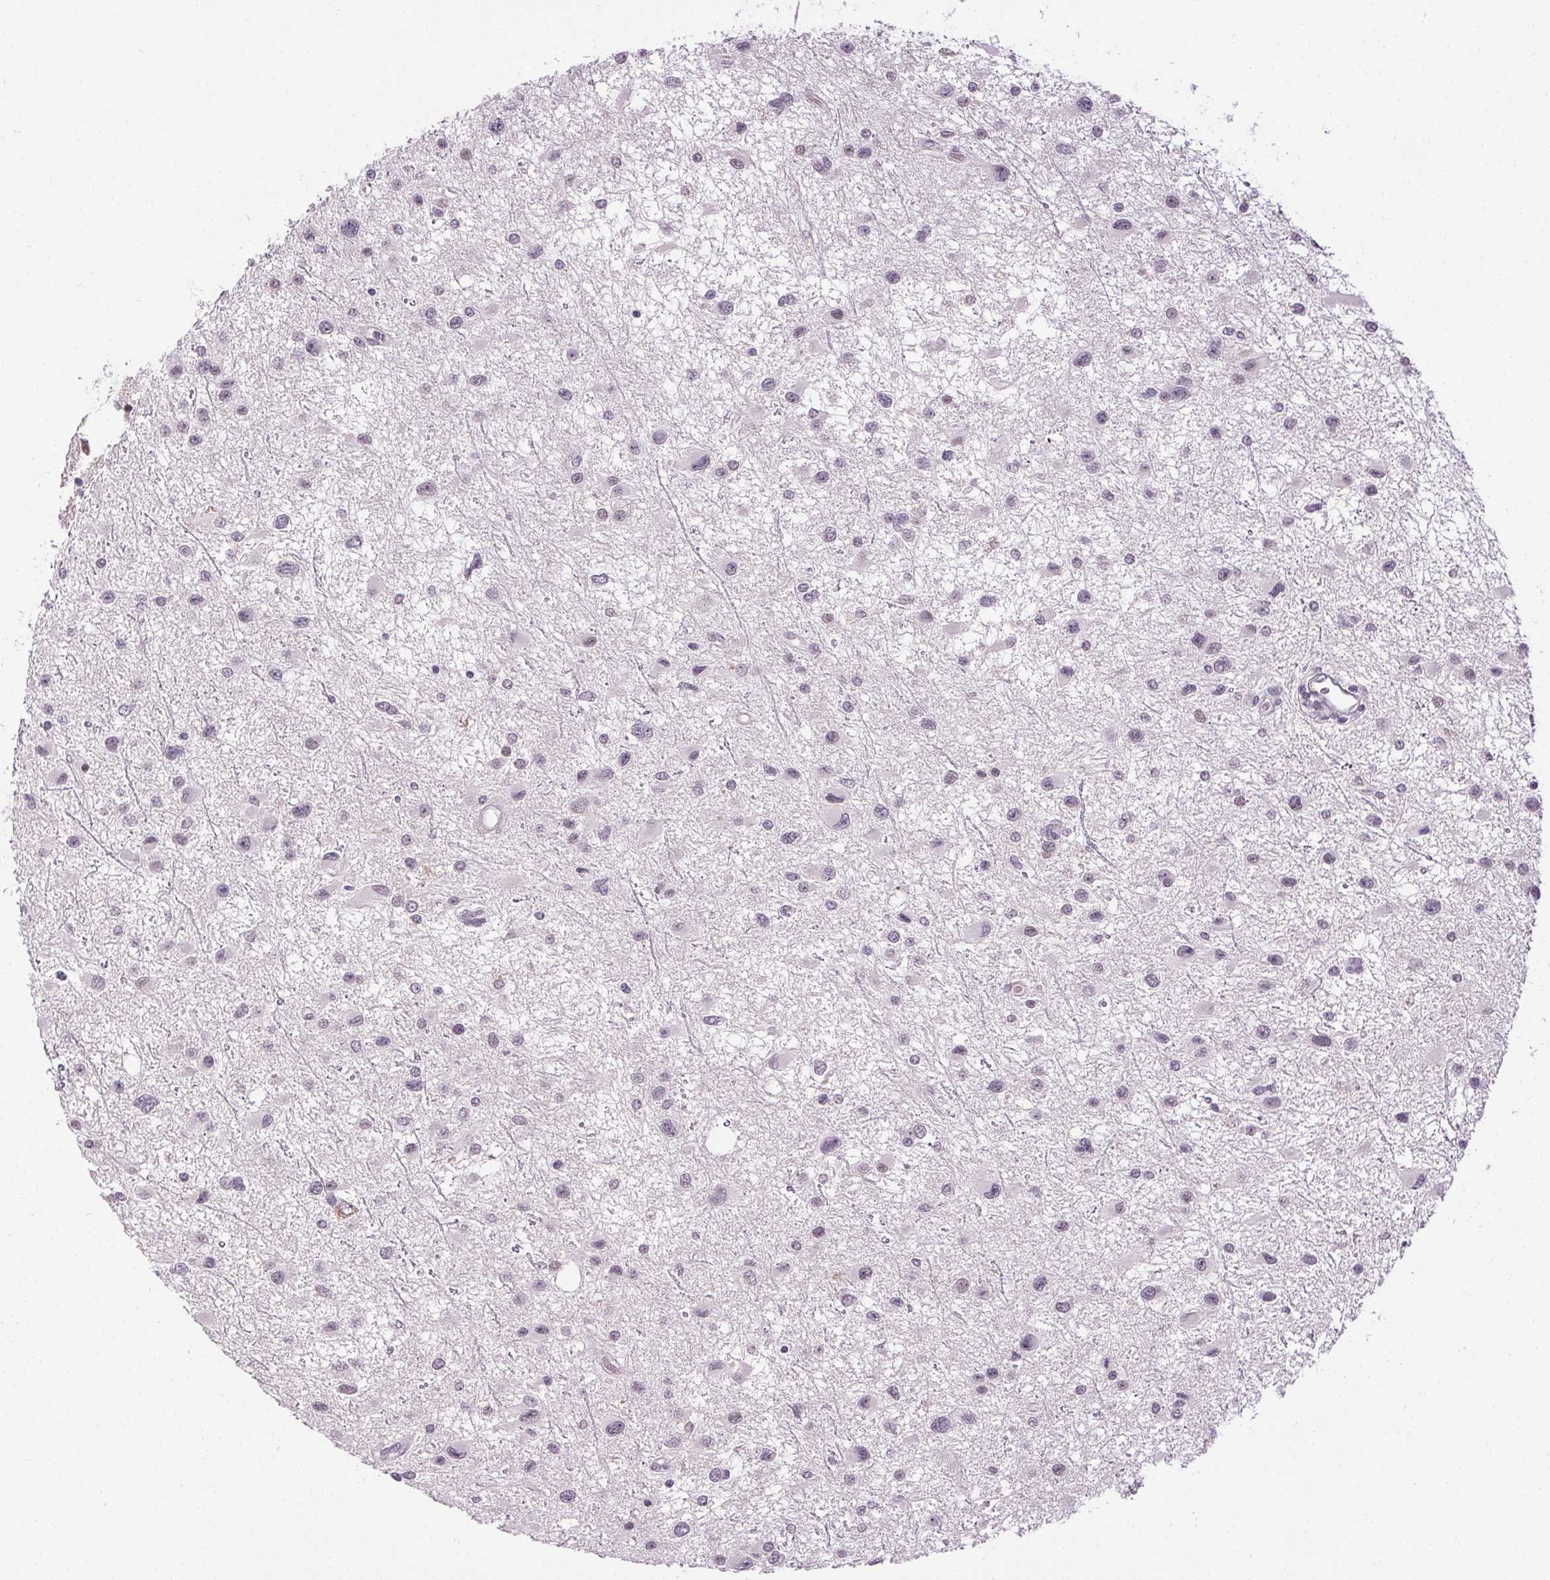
{"staining": {"intensity": "weak", "quantity": "25%-75%", "location": "nuclear"}, "tissue": "glioma", "cell_type": "Tumor cells", "image_type": "cancer", "snomed": [{"axis": "morphology", "description": "Glioma, malignant, Low grade"}, {"axis": "topography", "description": "Brain"}], "caption": "A brown stain labels weak nuclear staining of a protein in glioma tumor cells. Nuclei are stained in blue.", "gene": "FAM168A", "patient": {"sex": "female", "age": 32}}